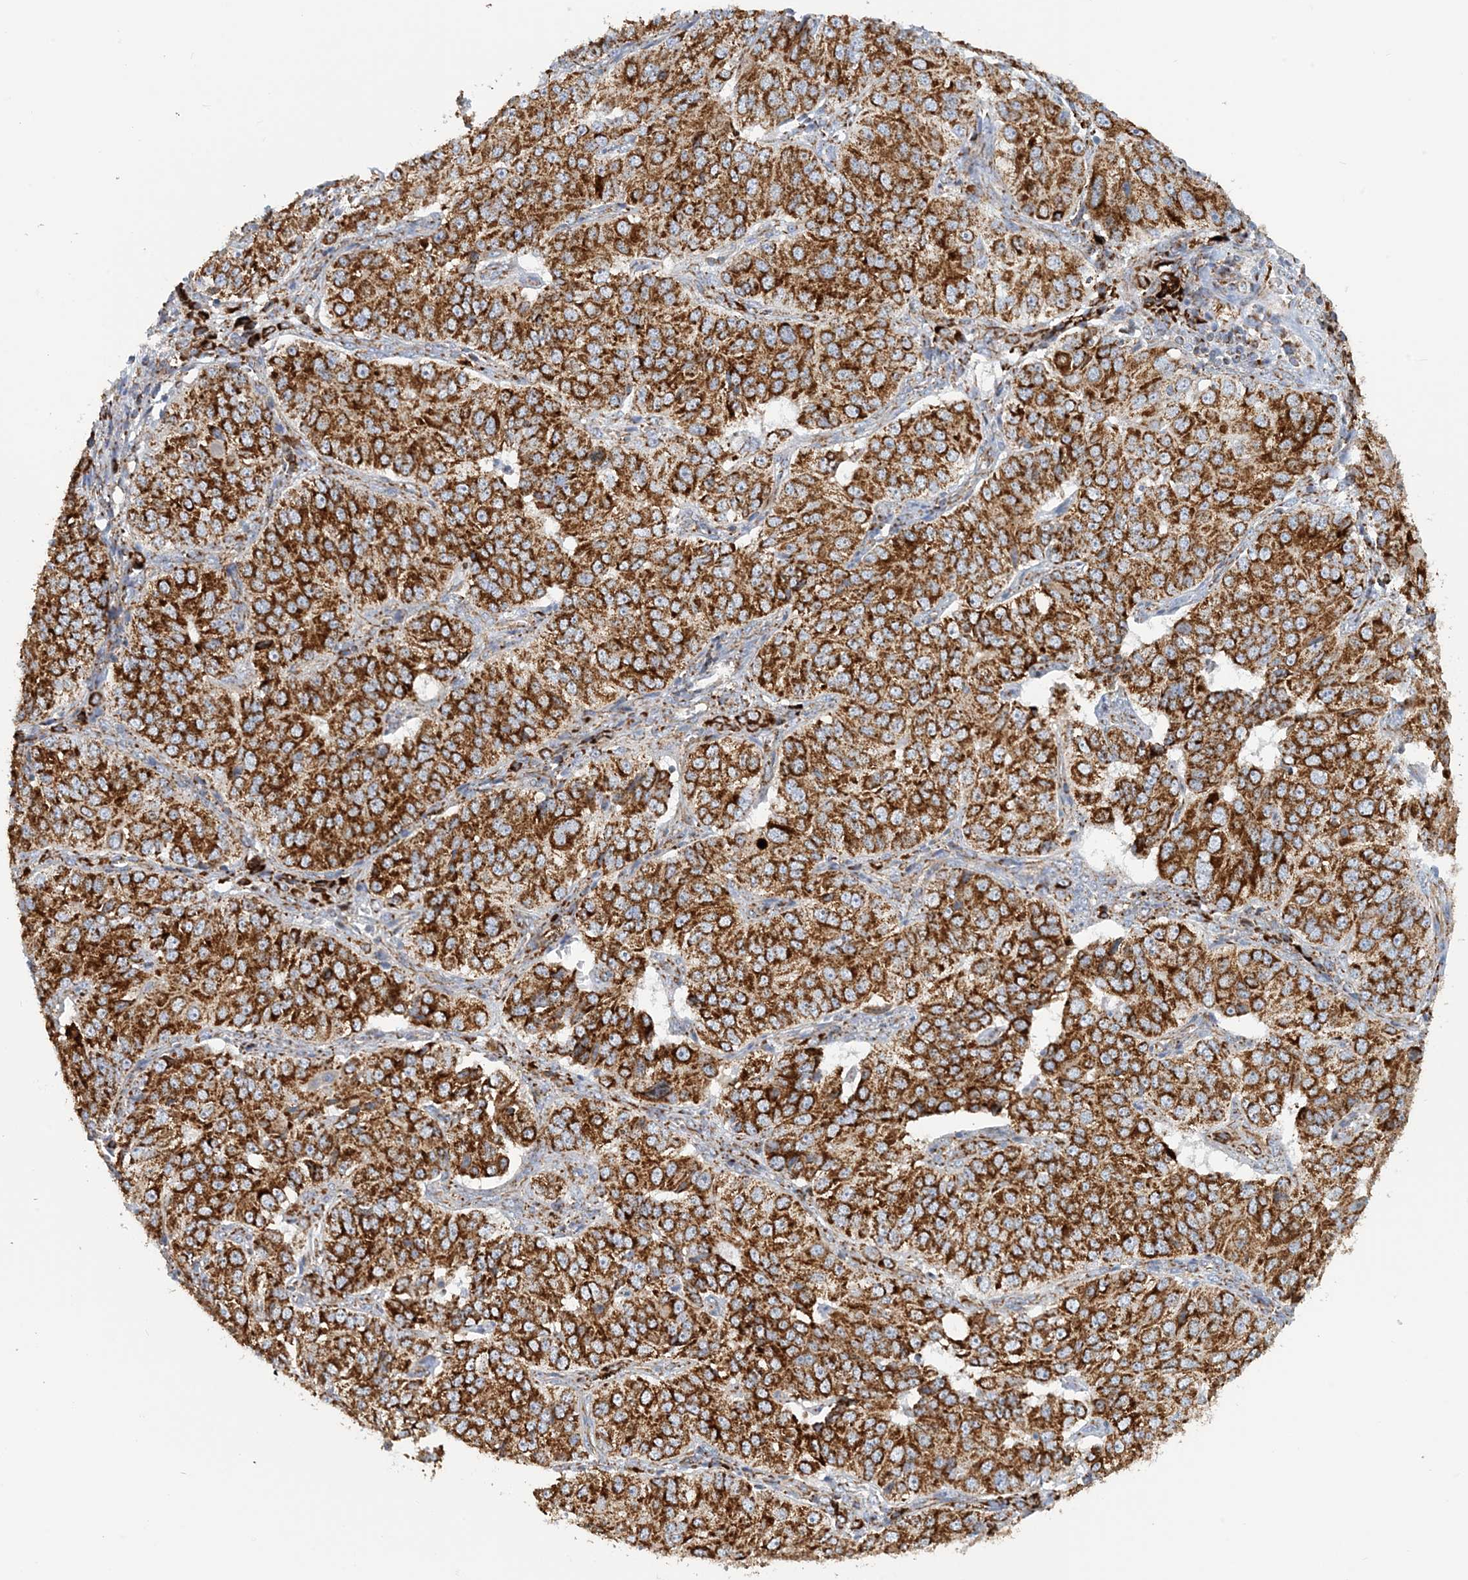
{"staining": {"intensity": "strong", "quantity": ">75%", "location": "cytoplasmic/membranous"}, "tissue": "ovarian cancer", "cell_type": "Tumor cells", "image_type": "cancer", "snomed": [{"axis": "morphology", "description": "Carcinoma, endometroid"}, {"axis": "topography", "description": "Ovary"}], "caption": "Protein expression analysis of ovarian cancer (endometroid carcinoma) displays strong cytoplasmic/membranous positivity in about >75% of tumor cells.", "gene": "COA3", "patient": {"sex": "female", "age": 51}}